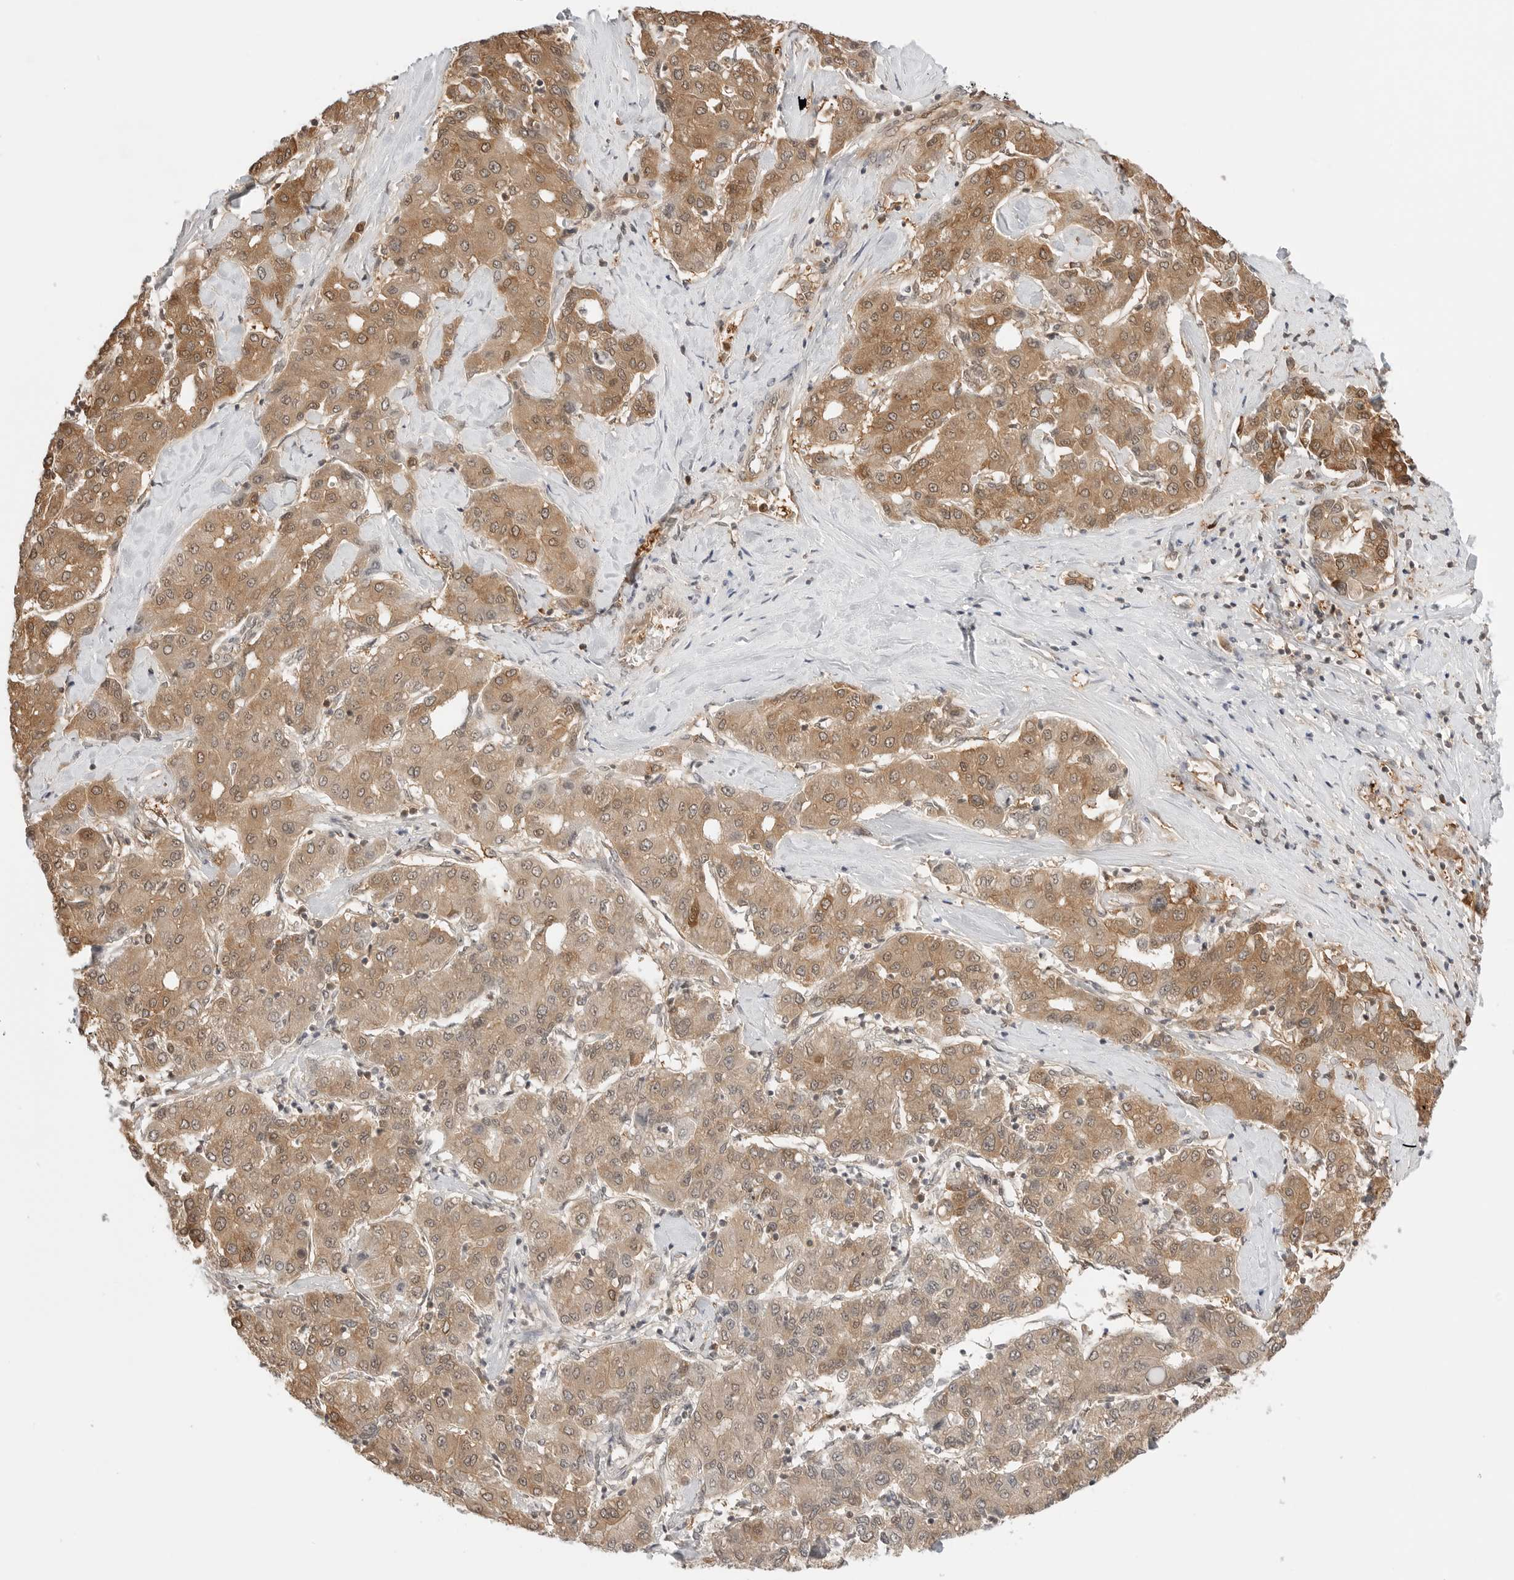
{"staining": {"intensity": "moderate", "quantity": ">75%", "location": "cytoplasmic/membranous,nuclear"}, "tissue": "liver cancer", "cell_type": "Tumor cells", "image_type": "cancer", "snomed": [{"axis": "morphology", "description": "Carcinoma, Hepatocellular, NOS"}, {"axis": "topography", "description": "Liver"}], "caption": "There is medium levels of moderate cytoplasmic/membranous and nuclear expression in tumor cells of hepatocellular carcinoma (liver), as demonstrated by immunohistochemical staining (brown color).", "gene": "NUDC", "patient": {"sex": "male", "age": 65}}